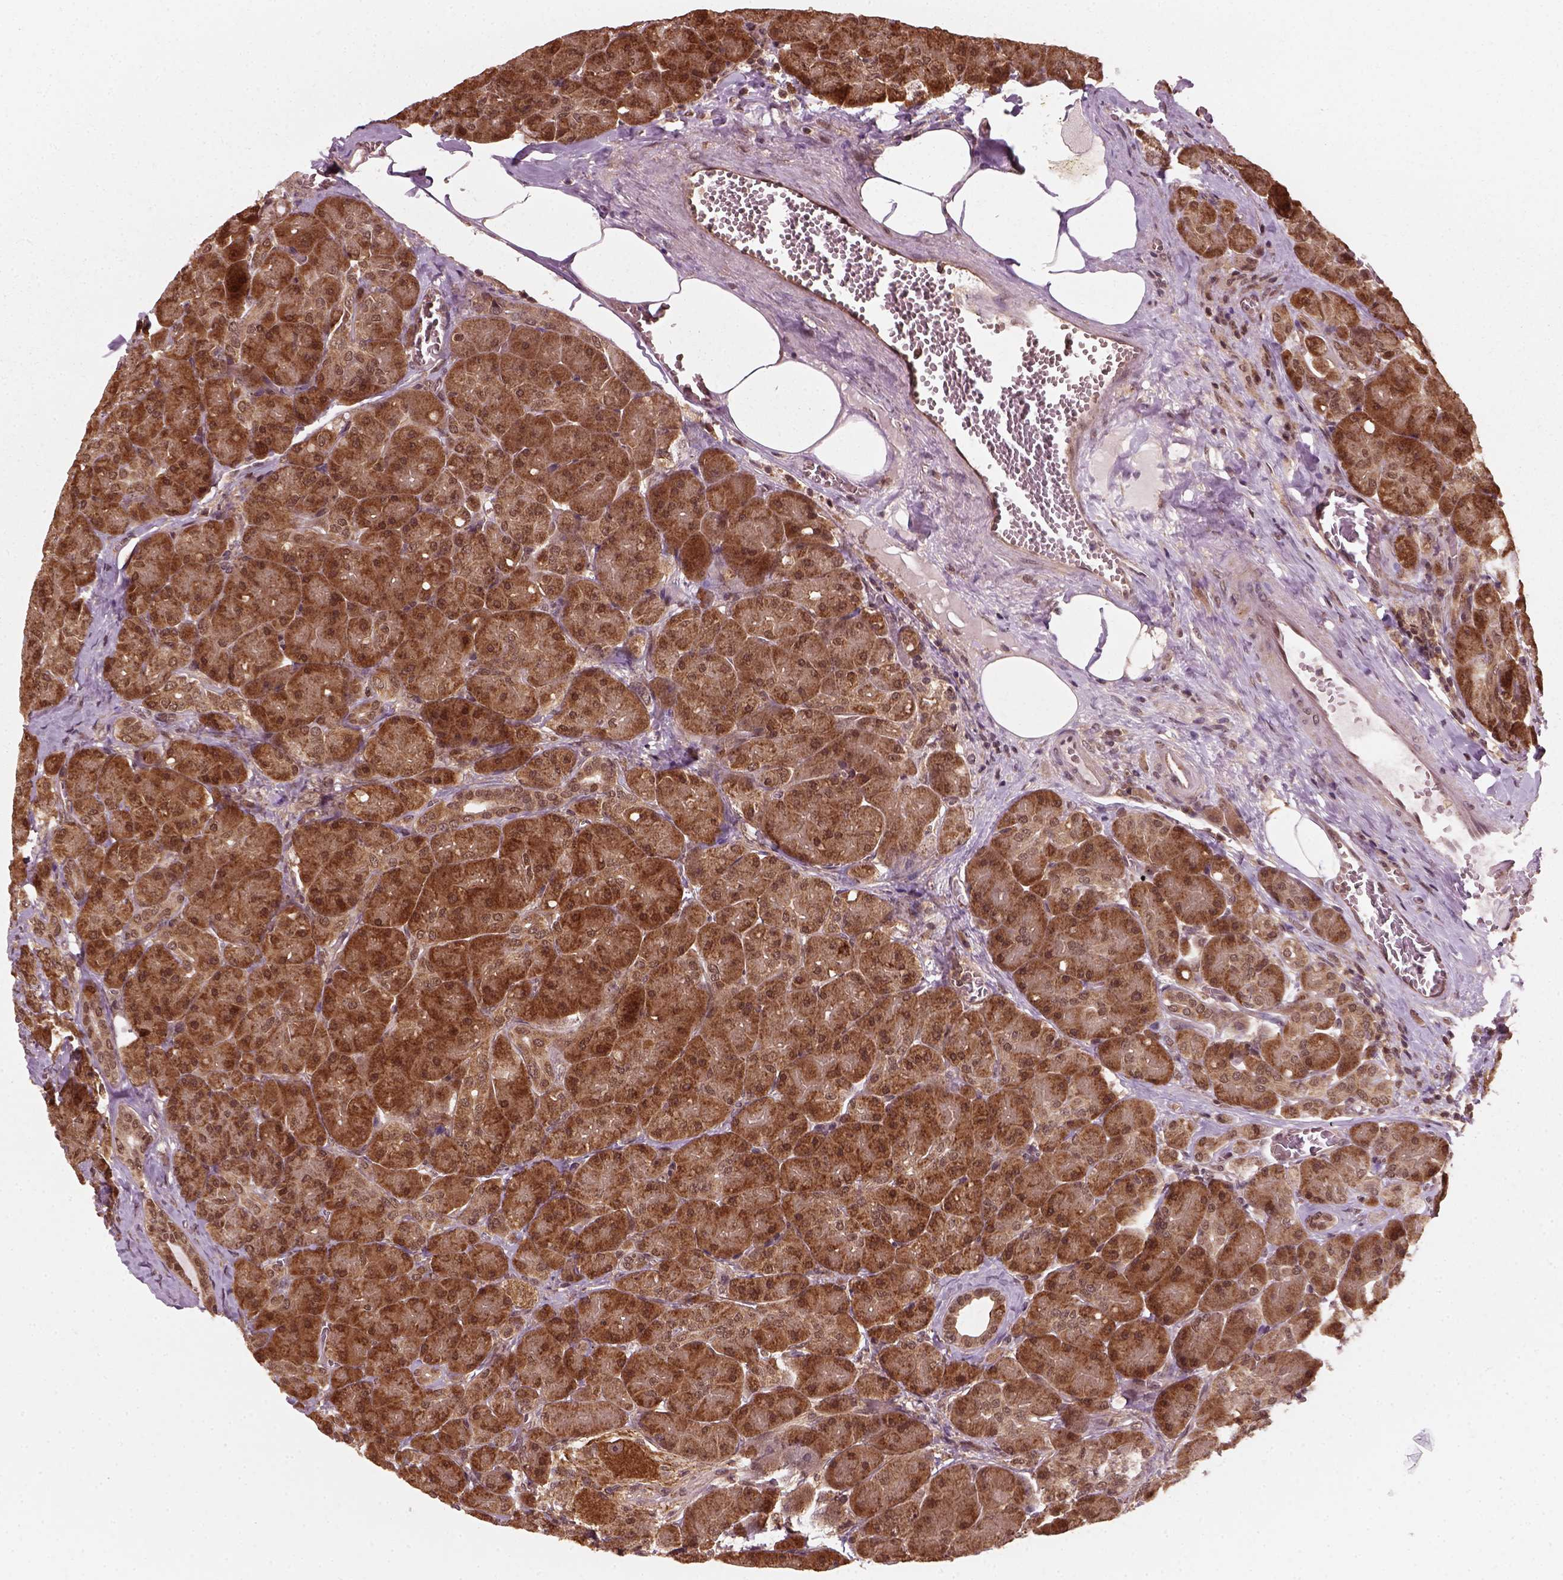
{"staining": {"intensity": "strong", "quantity": ">75%", "location": "cytoplasmic/membranous,nuclear"}, "tissue": "pancreas", "cell_type": "Exocrine glandular cells", "image_type": "normal", "snomed": [{"axis": "morphology", "description": "Normal tissue, NOS"}, {"axis": "topography", "description": "Pancreas"}], "caption": "Immunohistochemistry (DAB) staining of unremarkable human pancreas demonstrates strong cytoplasmic/membranous,nuclear protein positivity in approximately >75% of exocrine glandular cells.", "gene": "NUDT9", "patient": {"sex": "male", "age": 55}}